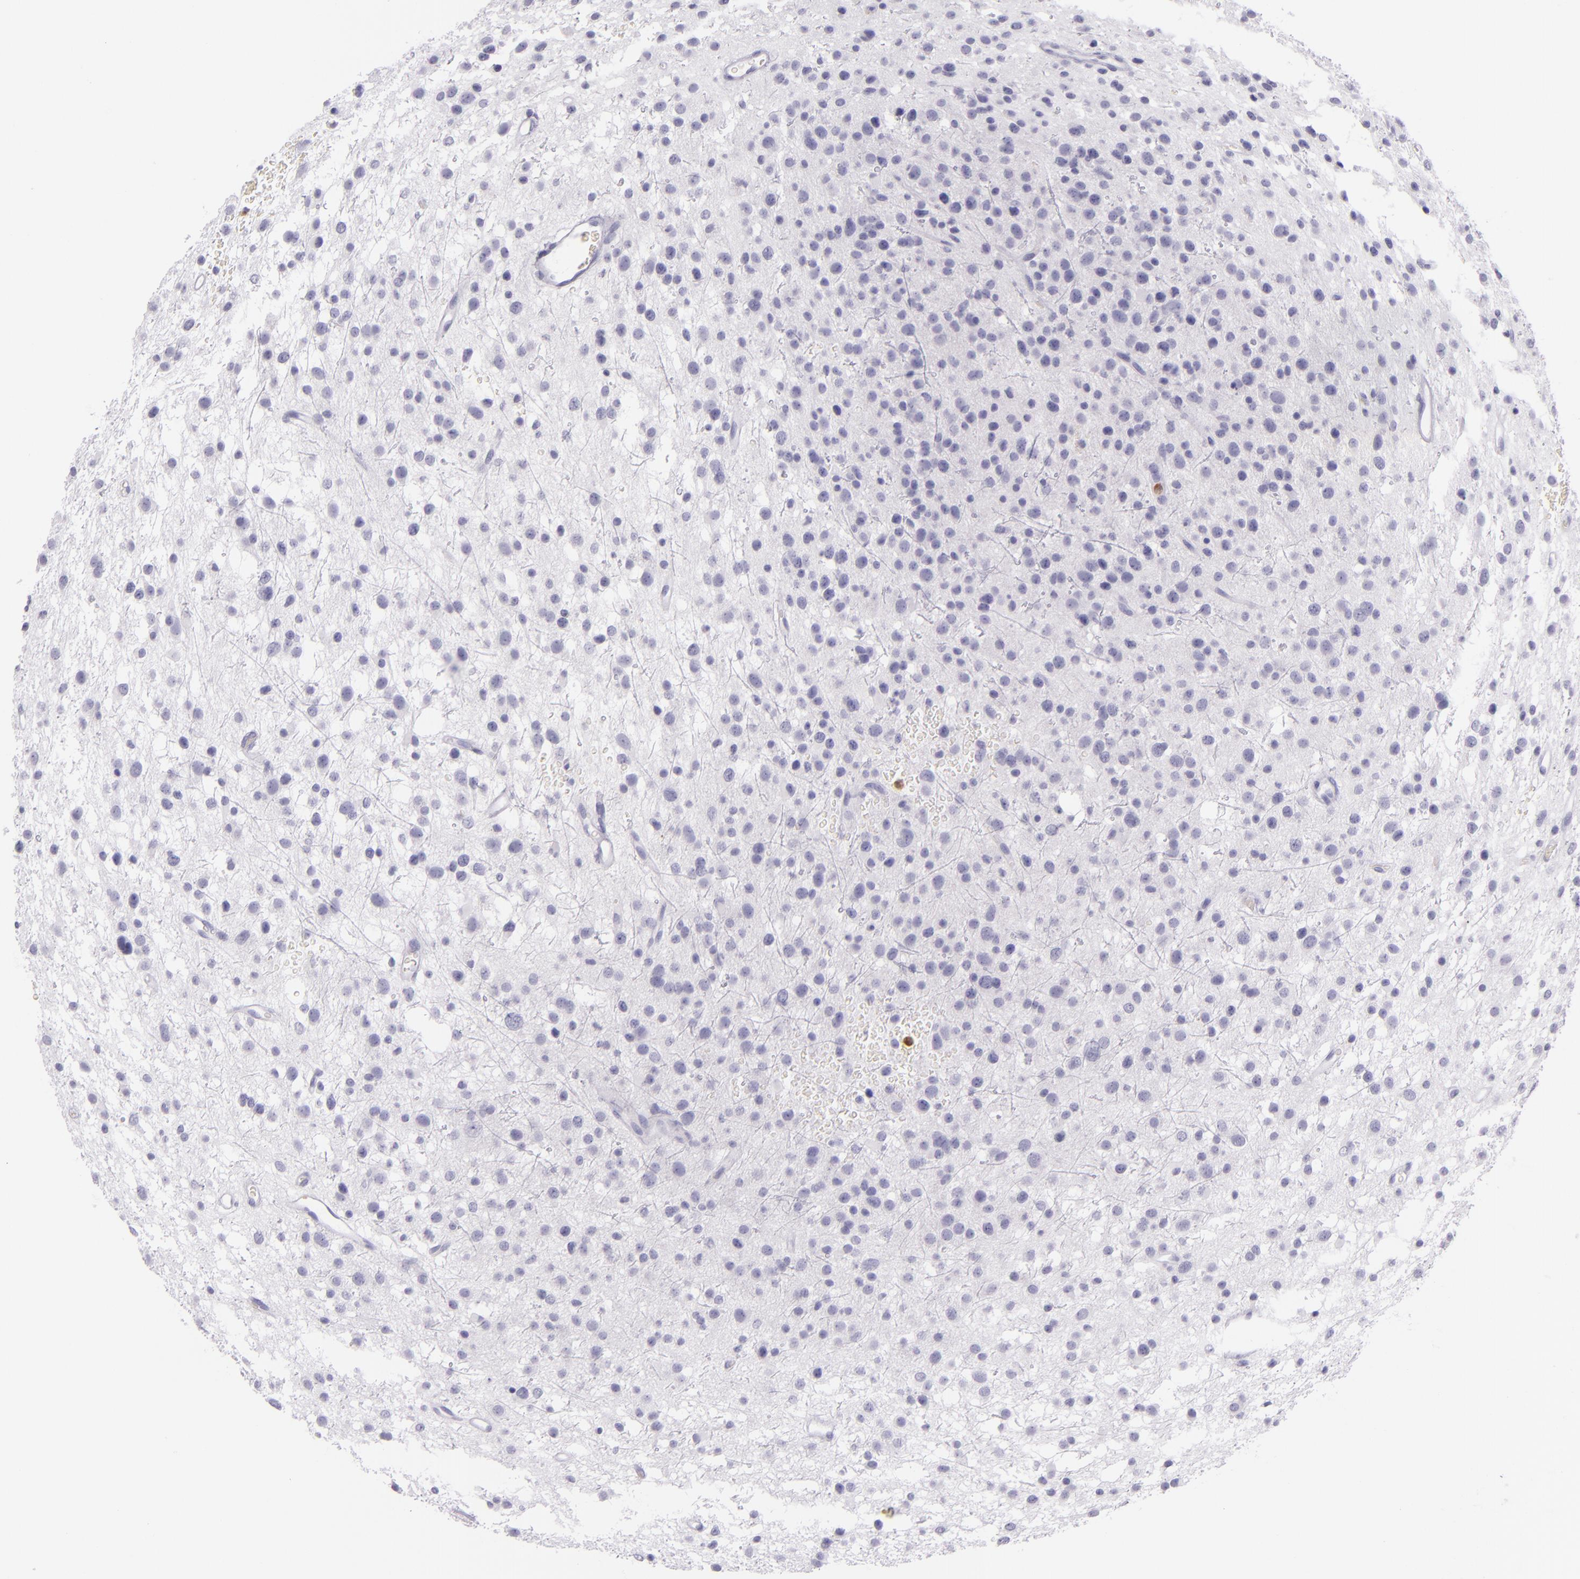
{"staining": {"intensity": "negative", "quantity": "none", "location": "none"}, "tissue": "glioma", "cell_type": "Tumor cells", "image_type": "cancer", "snomed": [{"axis": "morphology", "description": "Glioma, malignant, Low grade"}, {"axis": "topography", "description": "Brain"}], "caption": "This is an immunohistochemistry (IHC) photomicrograph of glioma. There is no positivity in tumor cells.", "gene": "CEACAM1", "patient": {"sex": "female", "age": 36}}